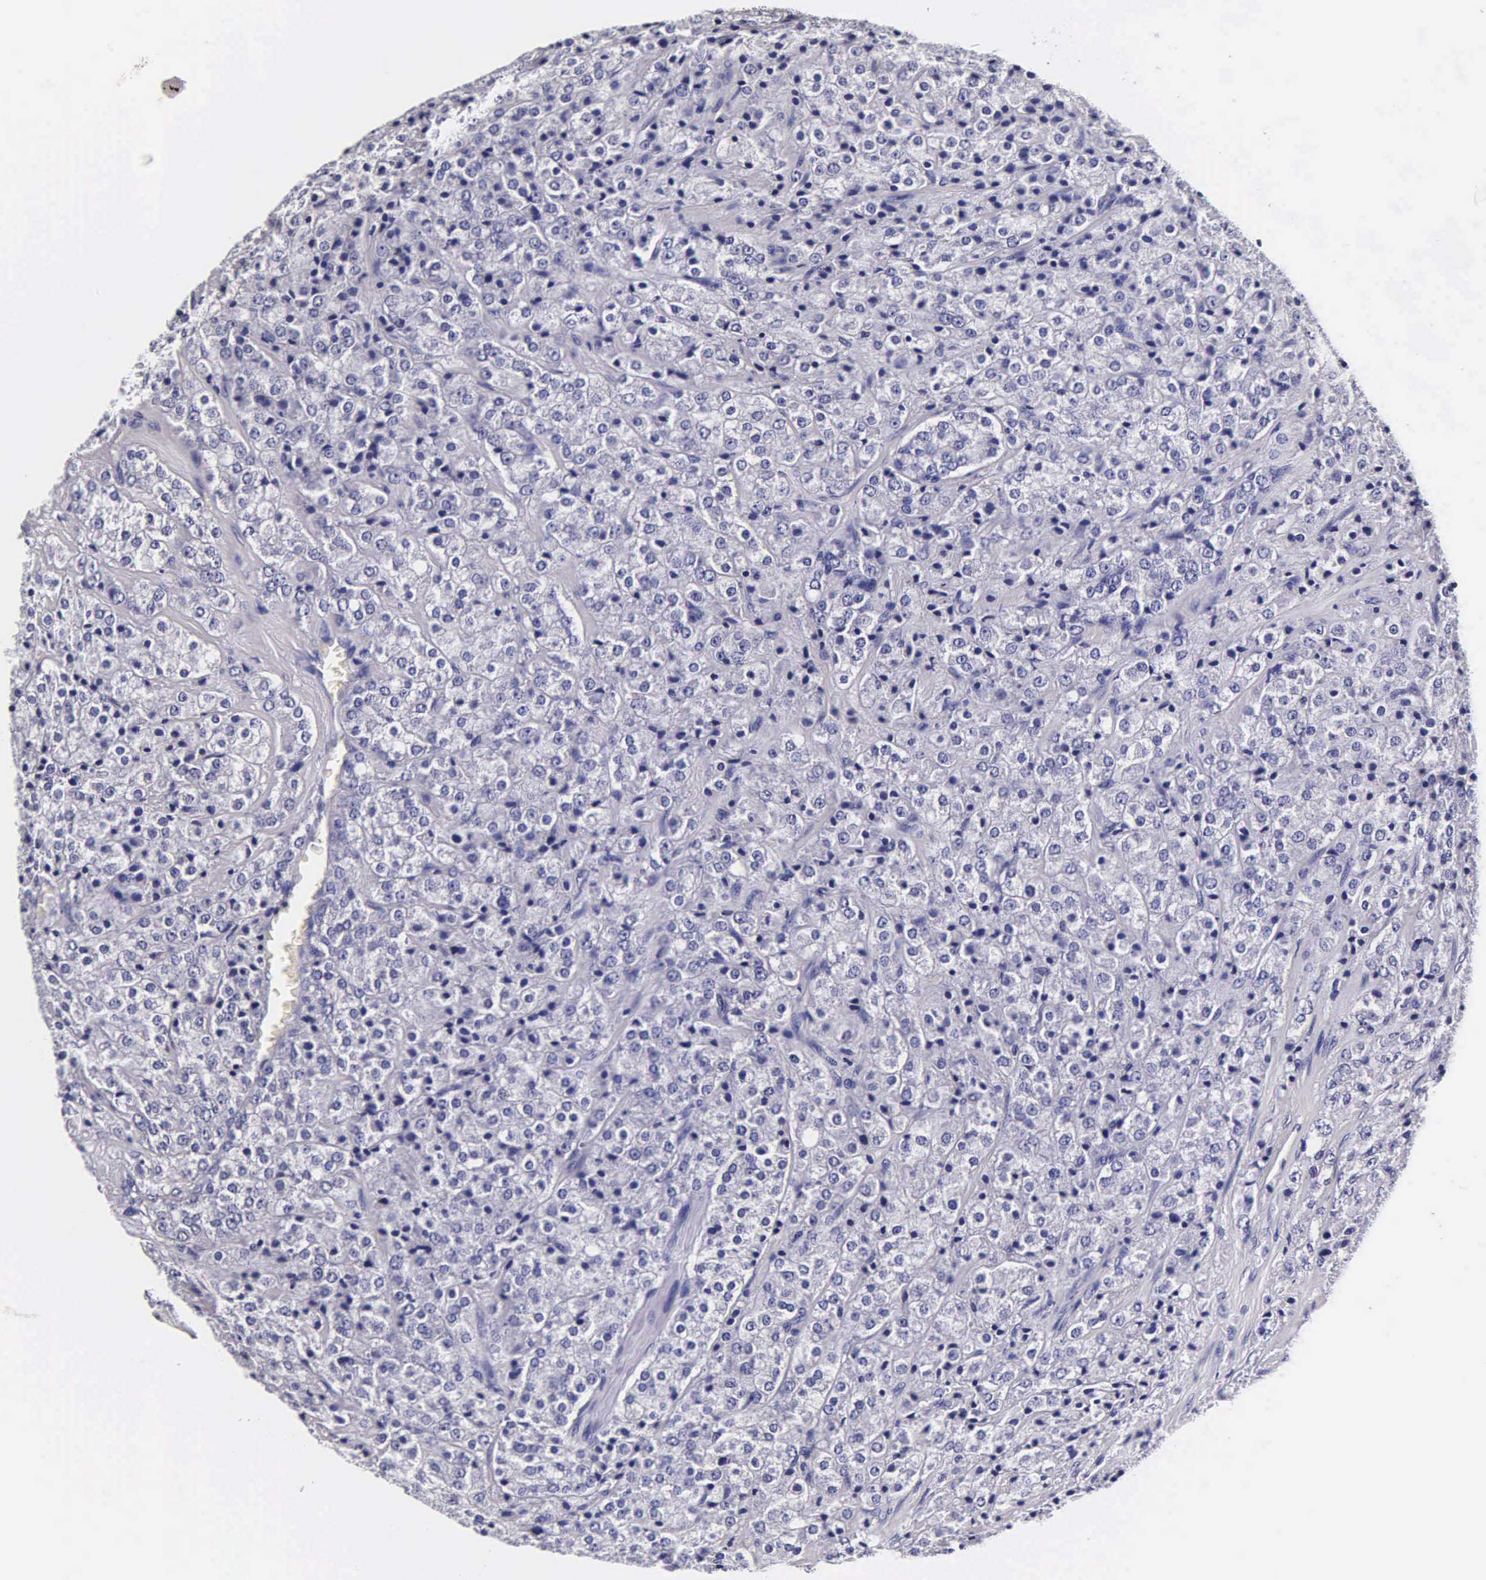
{"staining": {"intensity": "negative", "quantity": "none", "location": "none"}, "tissue": "prostate cancer", "cell_type": "Tumor cells", "image_type": "cancer", "snomed": [{"axis": "morphology", "description": "Adenocarcinoma, Medium grade"}, {"axis": "topography", "description": "Prostate"}], "caption": "Immunohistochemistry (IHC) of prostate cancer (medium-grade adenocarcinoma) exhibits no positivity in tumor cells.", "gene": "IAPP", "patient": {"sex": "male", "age": 70}}